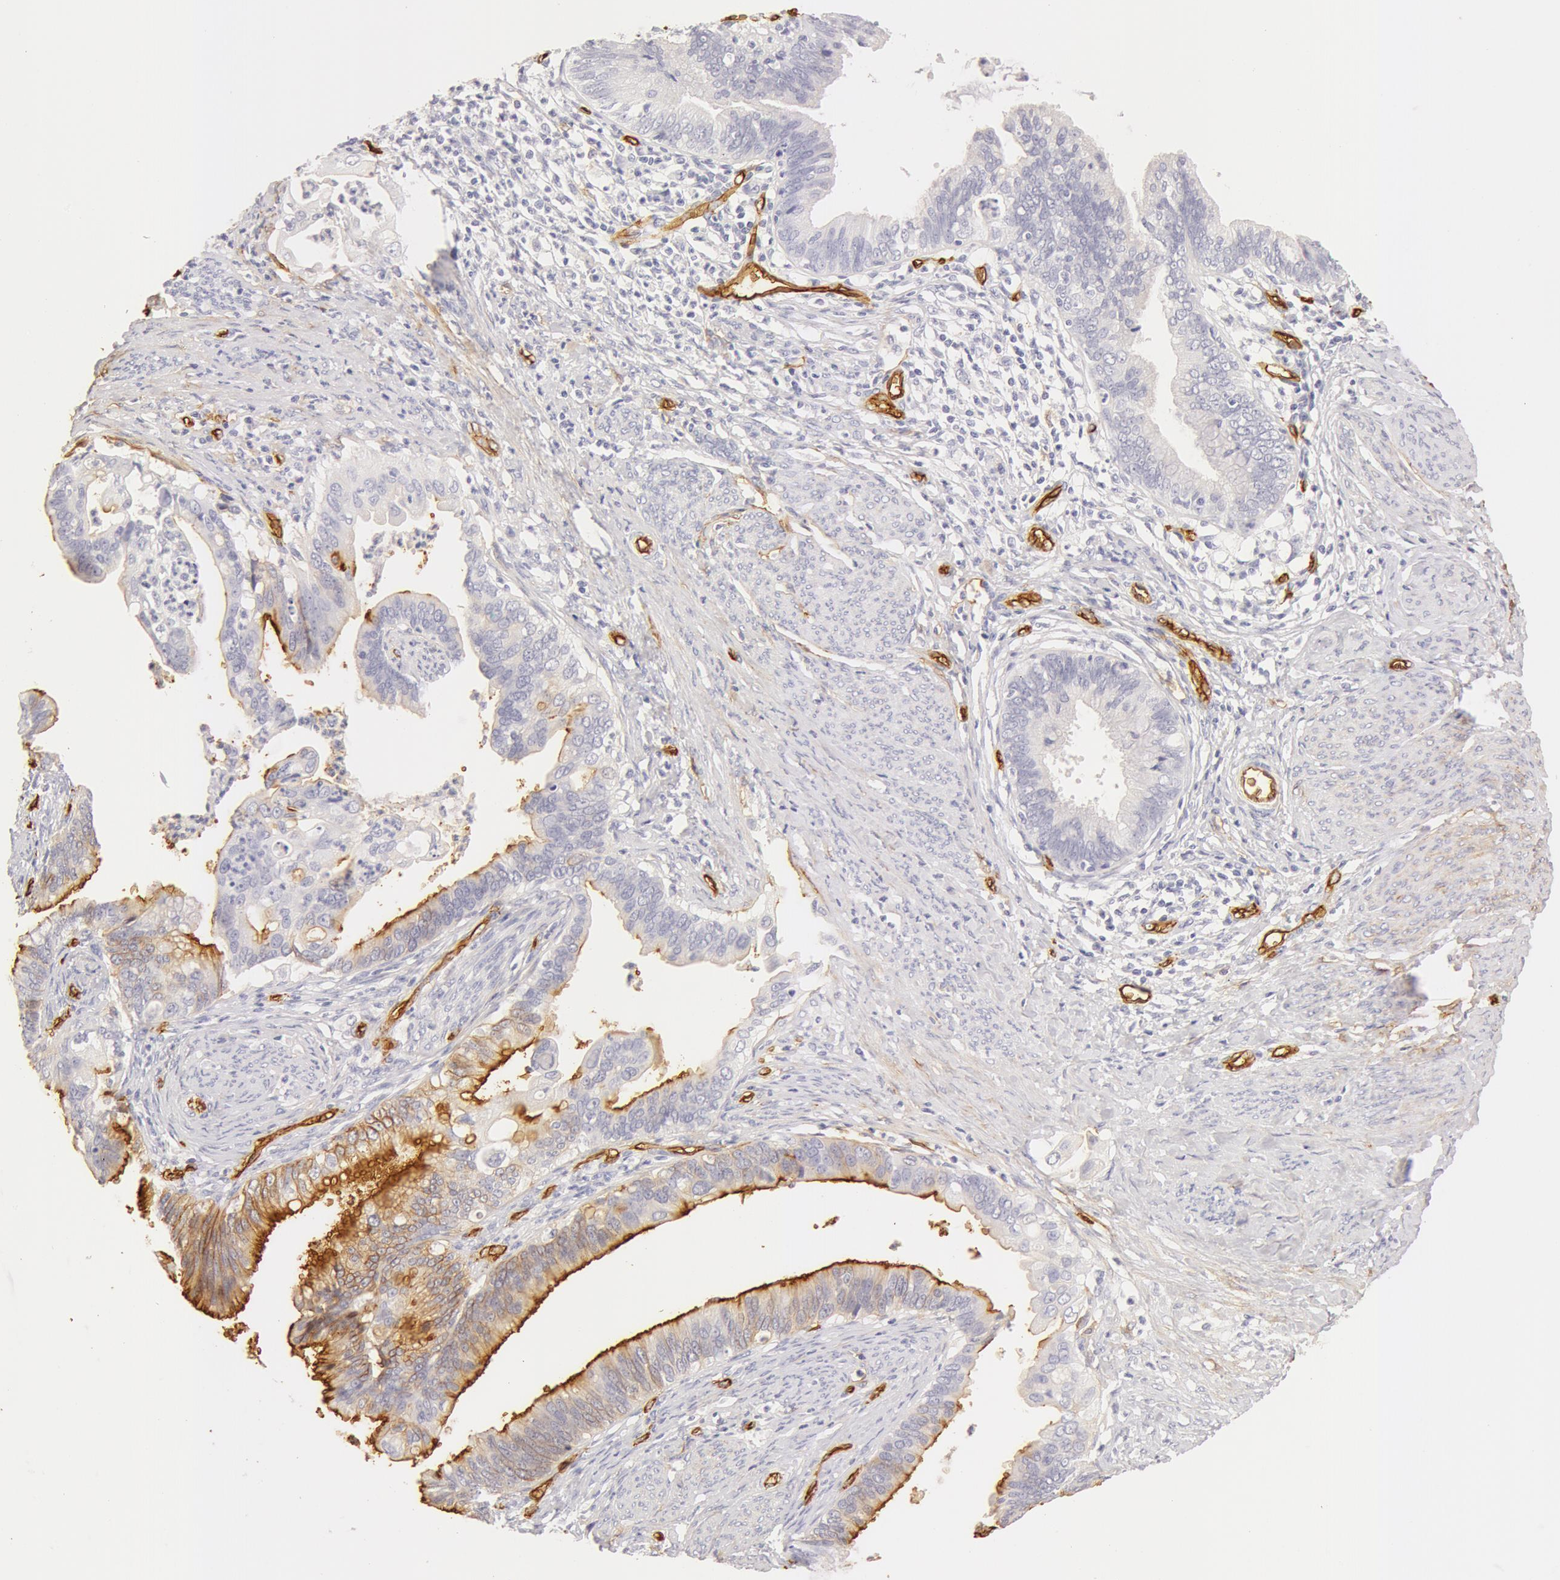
{"staining": {"intensity": "negative", "quantity": "none", "location": "none"}, "tissue": "cervical cancer", "cell_type": "Tumor cells", "image_type": "cancer", "snomed": [{"axis": "morphology", "description": "Adenocarcinoma, NOS"}, {"axis": "topography", "description": "Cervix"}], "caption": "Immunohistochemistry photomicrograph of neoplastic tissue: cervical cancer (adenocarcinoma) stained with DAB demonstrates no significant protein staining in tumor cells.", "gene": "AQP1", "patient": {"sex": "female", "age": 47}}